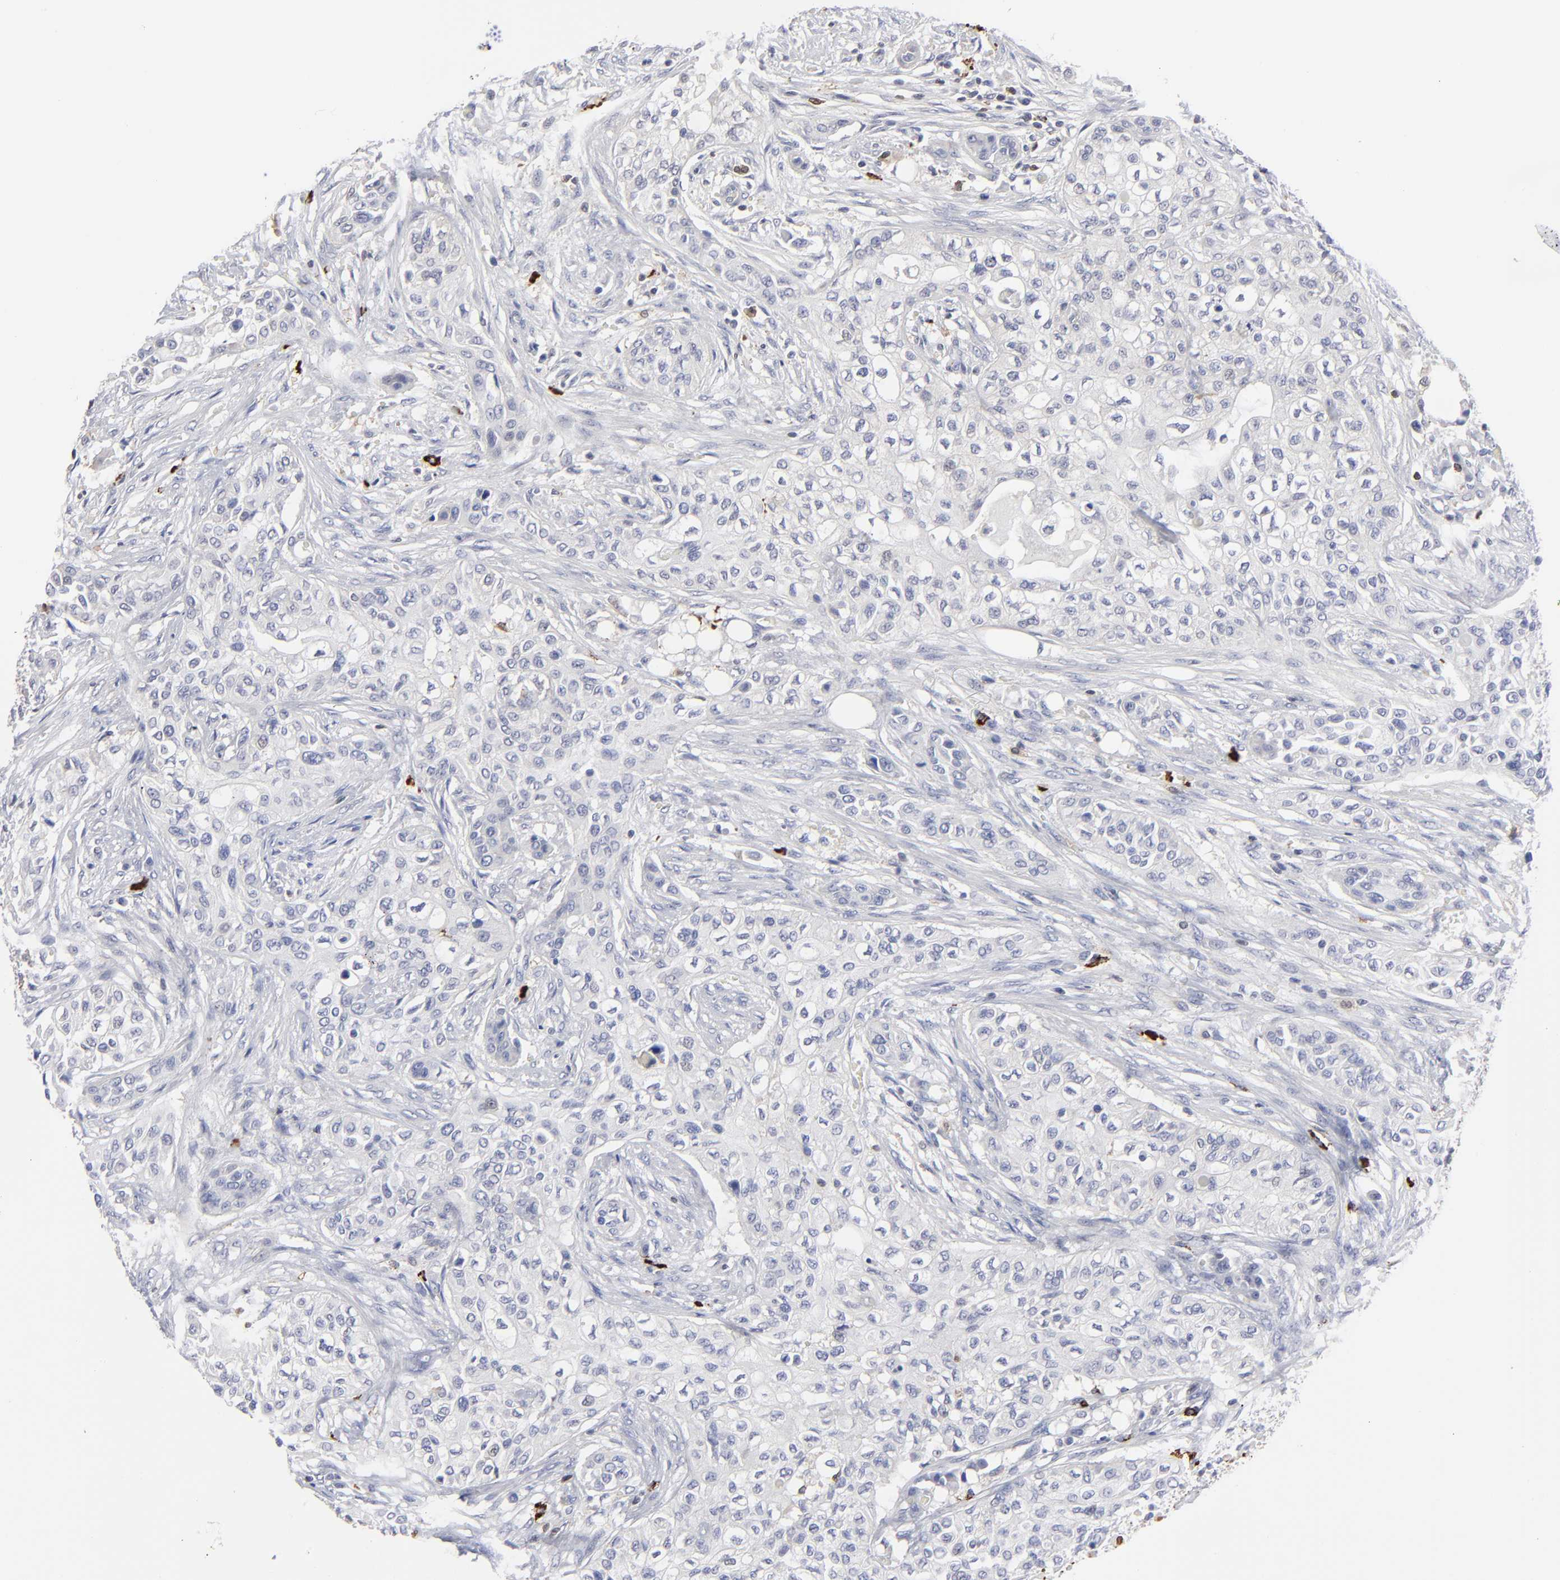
{"staining": {"intensity": "negative", "quantity": "none", "location": "none"}, "tissue": "urothelial cancer", "cell_type": "Tumor cells", "image_type": "cancer", "snomed": [{"axis": "morphology", "description": "Urothelial carcinoma, High grade"}, {"axis": "topography", "description": "Urinary bladder"}], "caption": "An IHC micrograph of urothelial carcinoma (high-grade) is shown. There is no staining in tumor cells of urothelial carcinoma (high-grade).", "gene": "TBXT", "patient": {"sex": "male", "age": 74}}